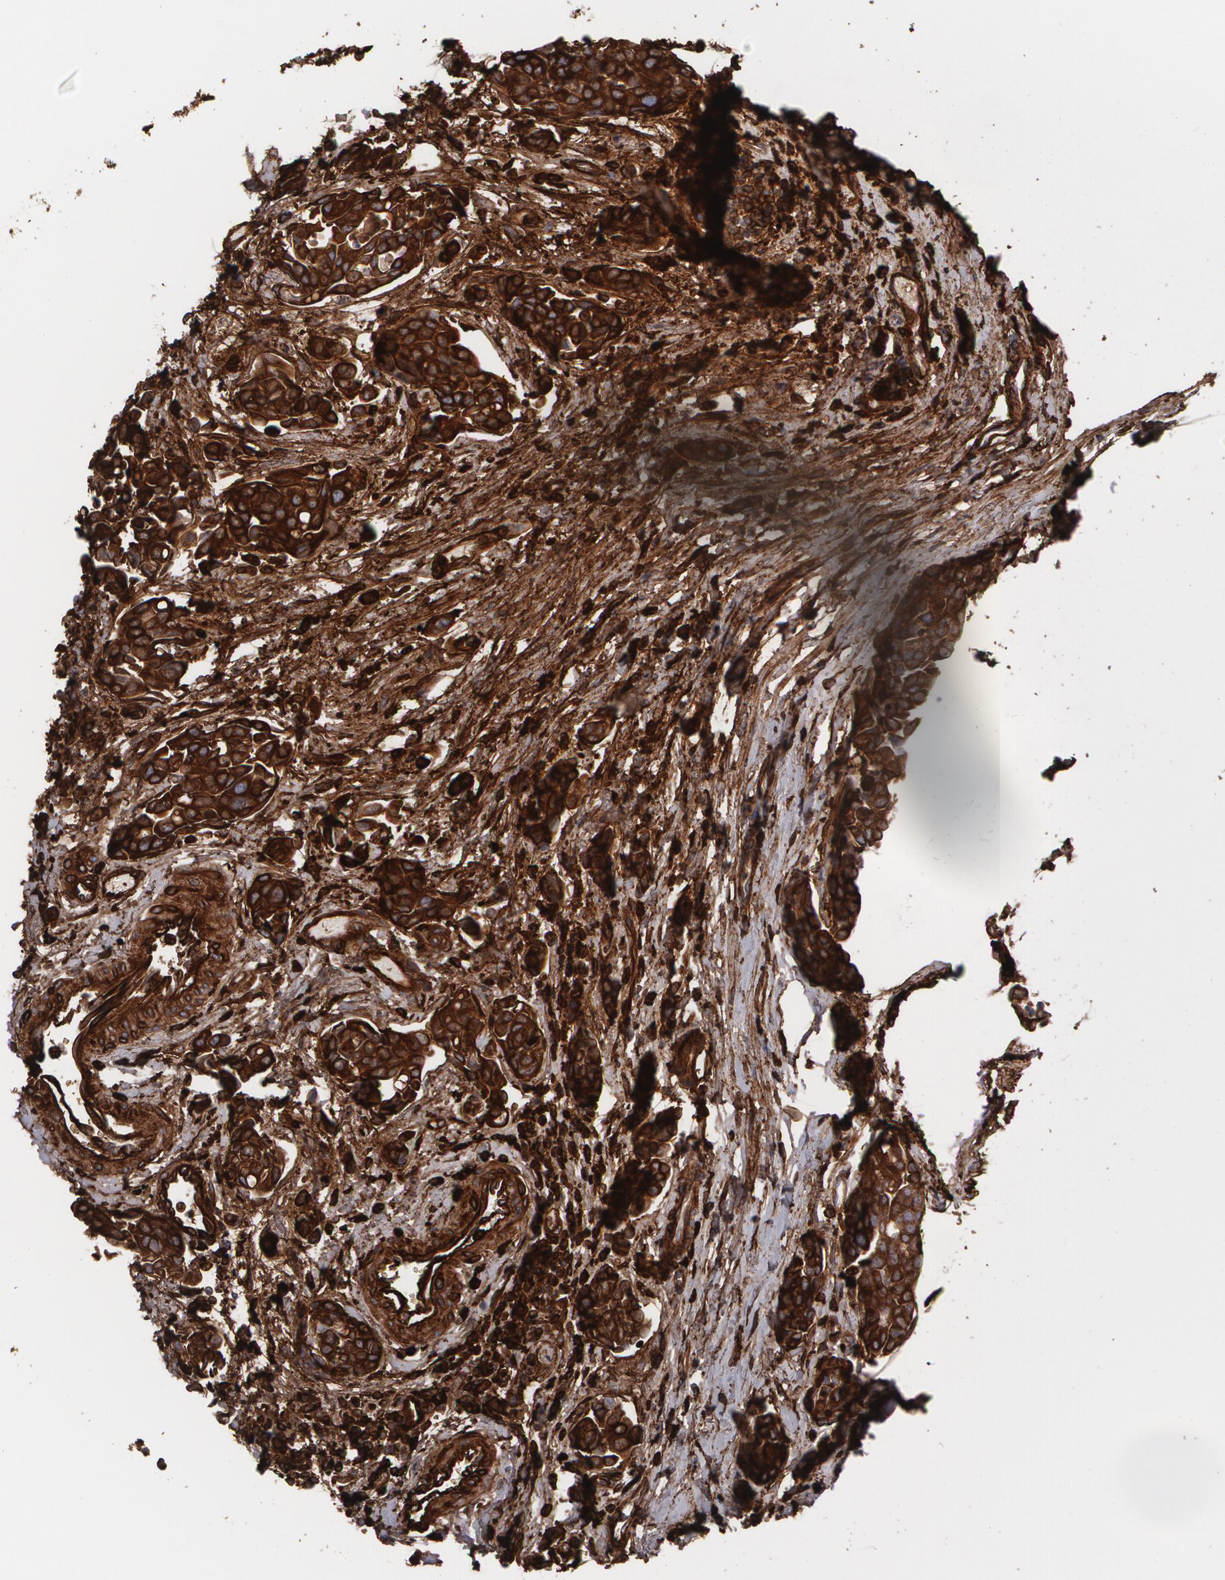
{"staining": {"intensity": "strong", "quantity": ">75%", "location": "cytoplasmic/membranous"}, "tissue": "urothelial cancer", "cell_type": "Tumor cells", "image_type": "cancer", "snomed": [{"axis": "morphology", "description": "Urothelial carcinoma, High grade"}, {"axis": "topography", "description": "Urinary bladder"}], "caption": "Brown immunohistochemical staining in urothelial cancer shows strong cytoplasmic/membranous positivity in approximately >75% of tumor cells. The protein of interest is shown in brown color, while the nuclei are stained blue.", "gene": "FBLN1", "patient": {"sex": "male", "age": 81}}